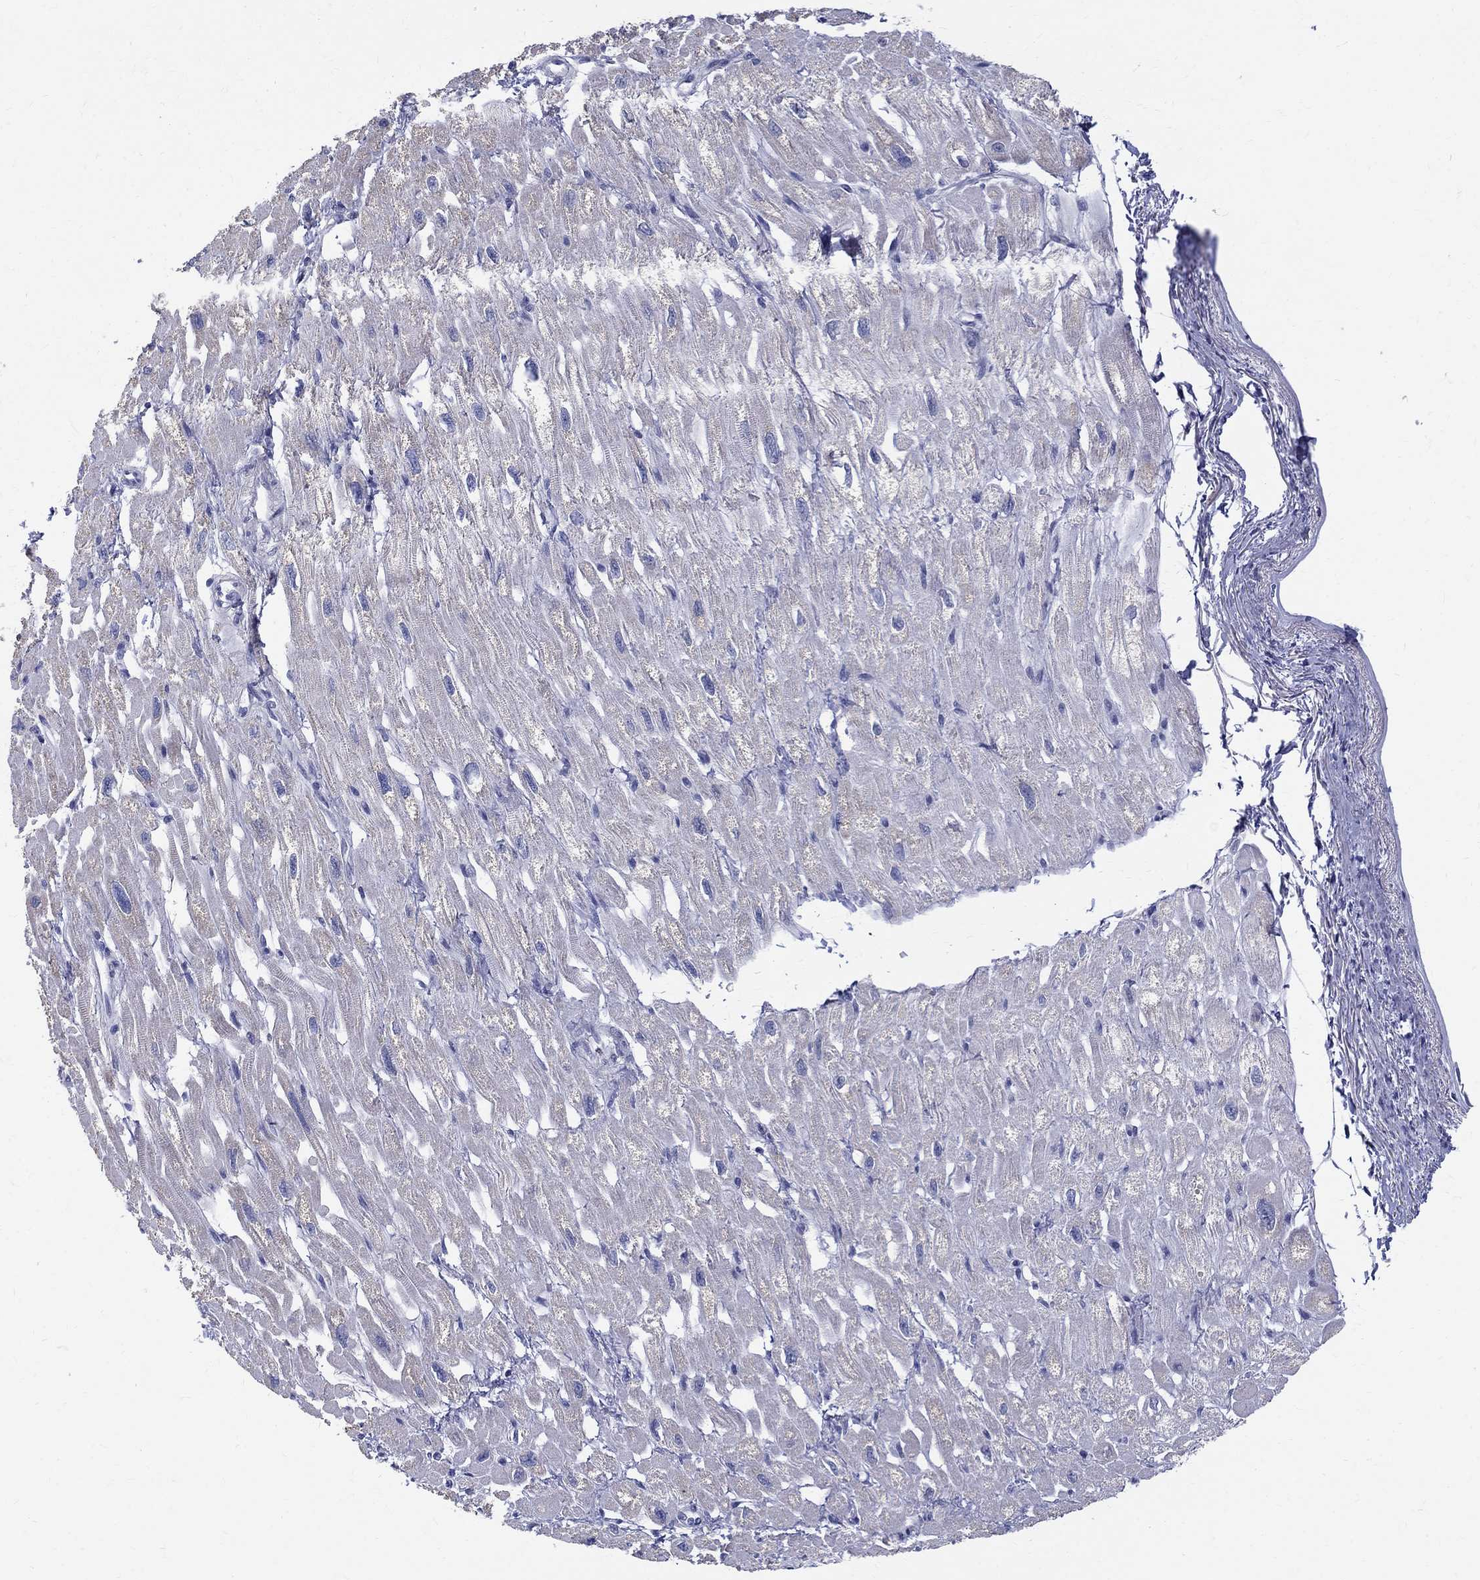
{"staining": {"intensity": "negative", "quantity": "none", "location": "none"}, "tissue": "heart muscle", "cell_type": "Cardiomyocytes", "image_type": "normal", "snomed": [{"axis": "morphology", "description": "Normal tissue, NOS"}, {"axis": "topography", "description": "Heart"}], "caption": "Normal heart muscle was stained to show a protein in brown. There is no significant expression in cardiomyocytes. Brightfield microscopy of IHC stained with DAB (brown) and hematoxylin (blue), captured at high magnification.", "gene": "AGER", "patient": {"sex": "male", "age": 66}}